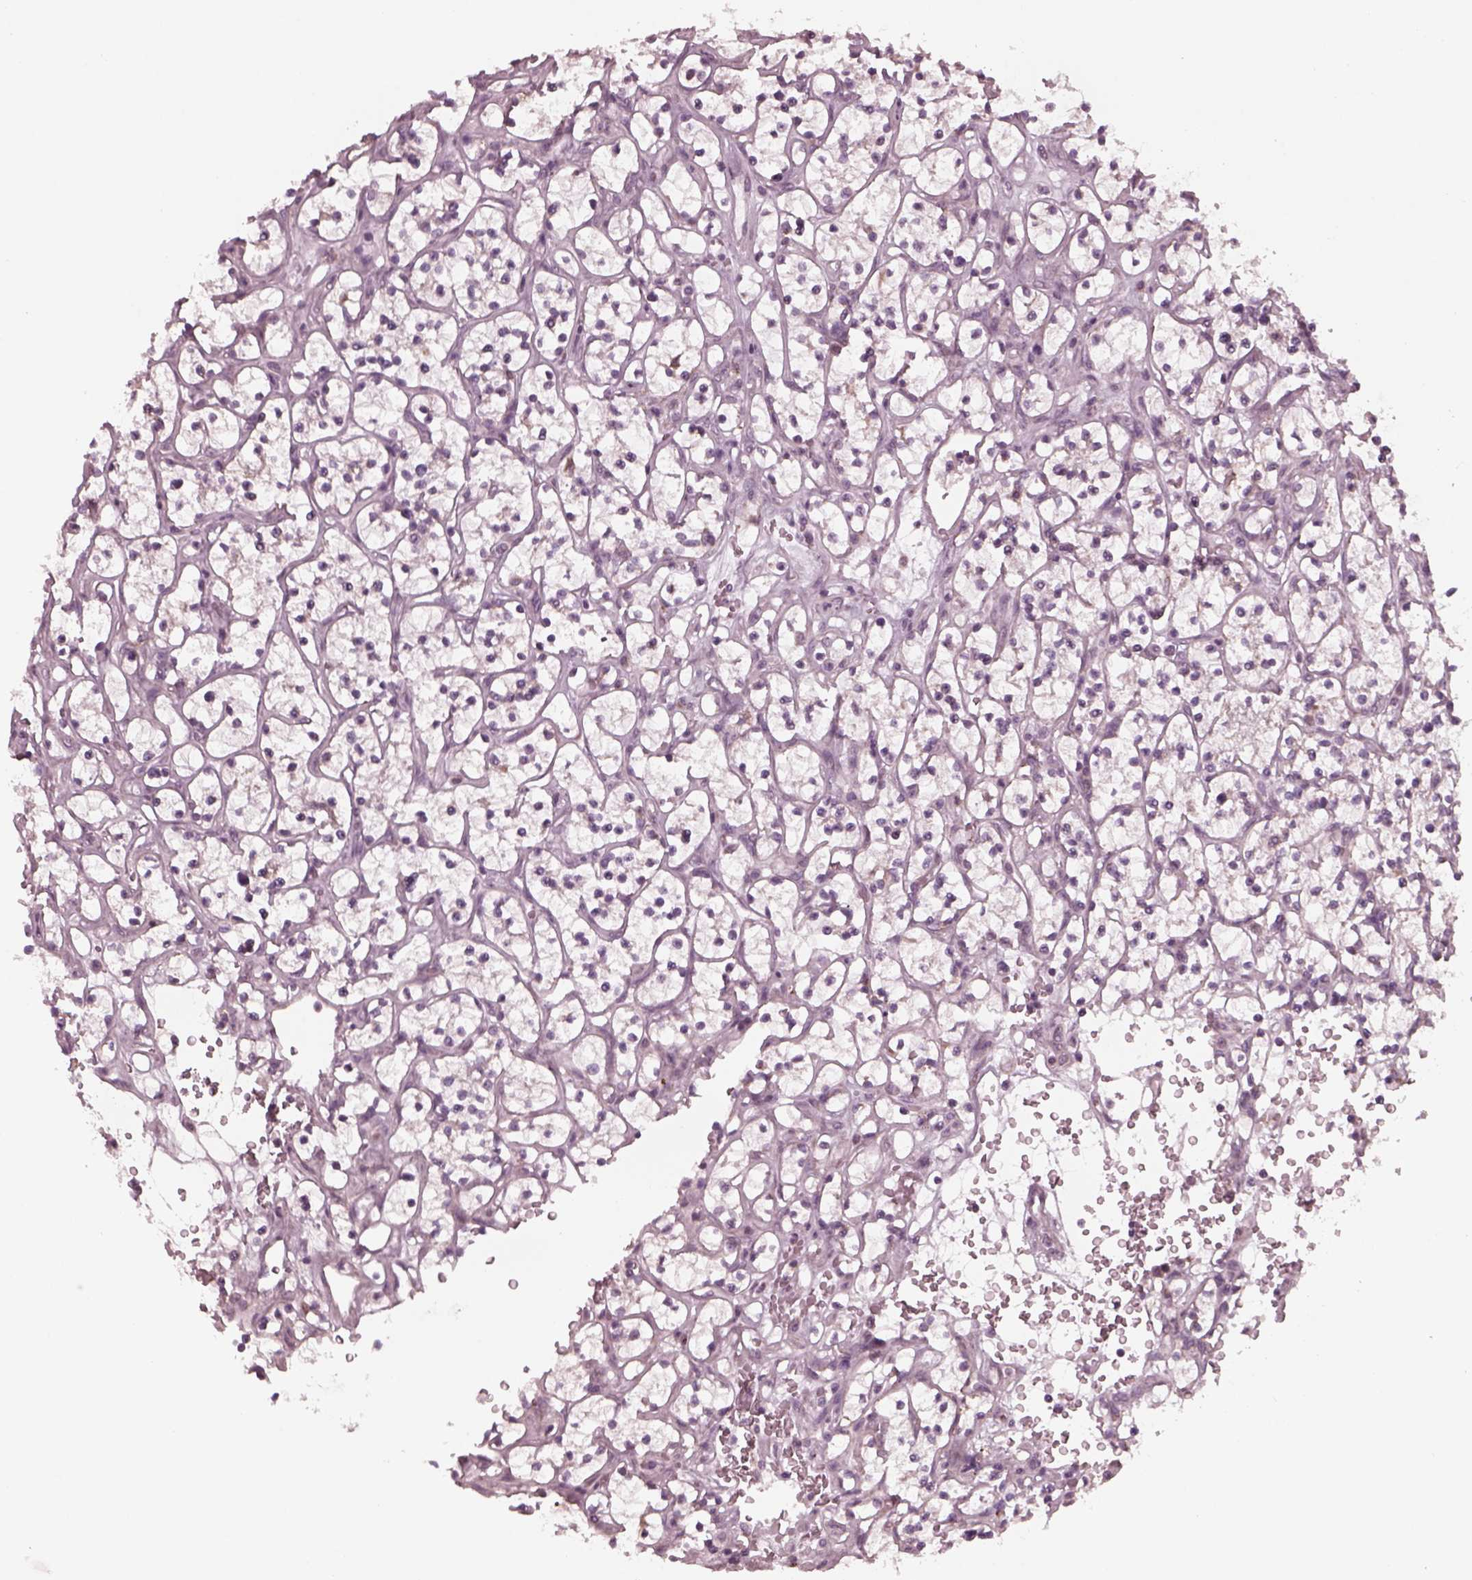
{"staining": {"intensity": "negative", "quantity": "none", "location": "none"}, "tissue": "renal cancer", "cell_type": "Tumor cells", "image_type": "cancer", "snomed": [{"axis": "morphology", "description": "Adenocarcinoma, NOS"}, {"axis": "topography", "description": "Kidney"}], "caption": "This is a micrograph of immunohistochemistry staining of renal cancer (adenocarcinoma), which shows no expression in tumor cells.", "gene": "CELSR3", "patient": {"sex": "female", "age": 64}}